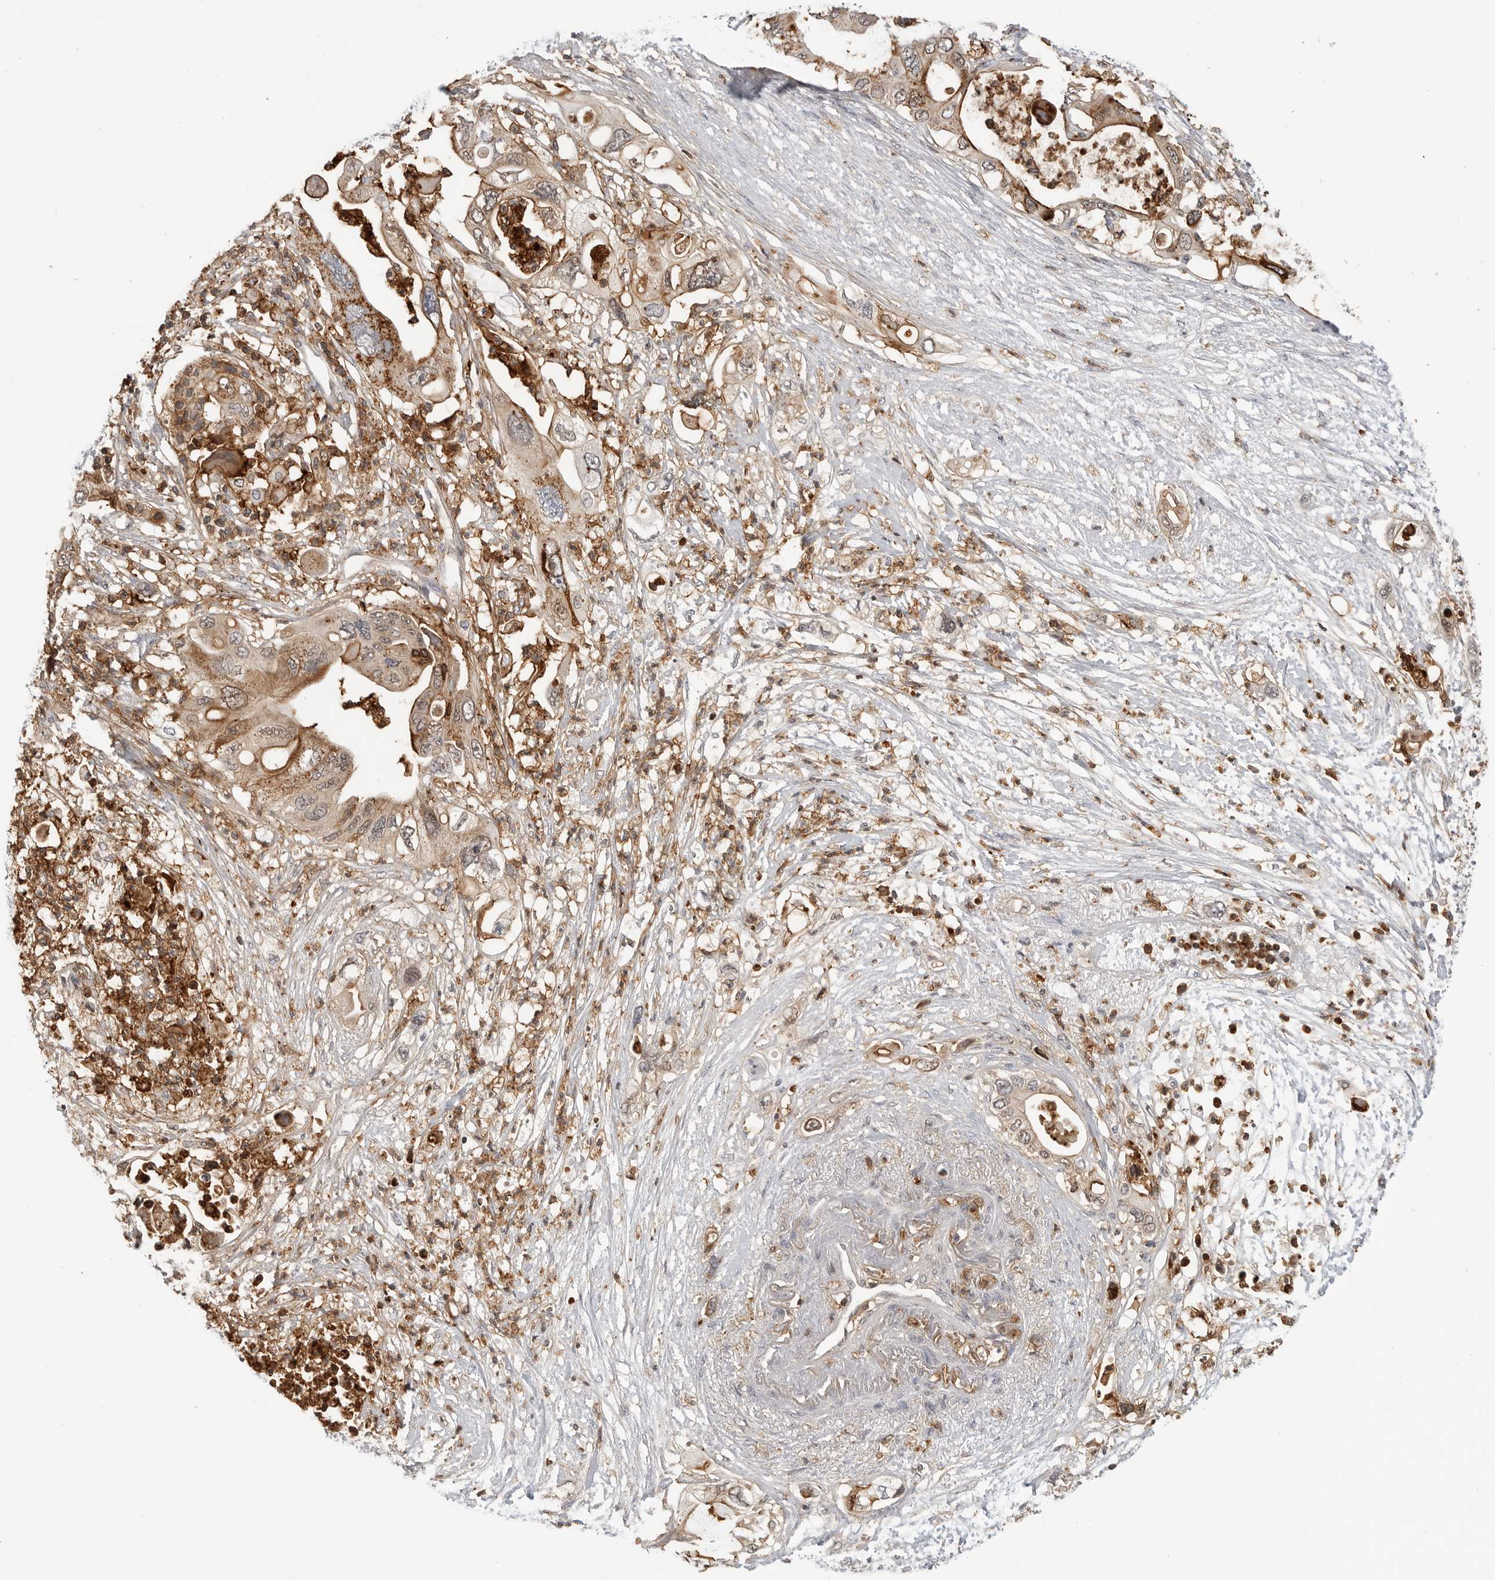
{"staining": {"intensity": "moderate", "quantity": ">75%", "location": "cytoplasmic/membranous"}, "tissue": "pancreatic cancer", "cell_type": "Tumor cells", "image_type": "cancer", "snomed": [{"axis": "morphology", "description": "Adenocarcinoma, NOS"}, {"axis": "topography", "description": "Pancreas"}], "caption": "IHC image of pancreatic cancer (adenocarcinoma) stained for a protein (brown), which exhibits medium levels of moderate cytoplasmic/membranous expression in about >75% of tumor cells.", "gene": "ANXA11", "patient": {"sex": "male", "age": 66}}